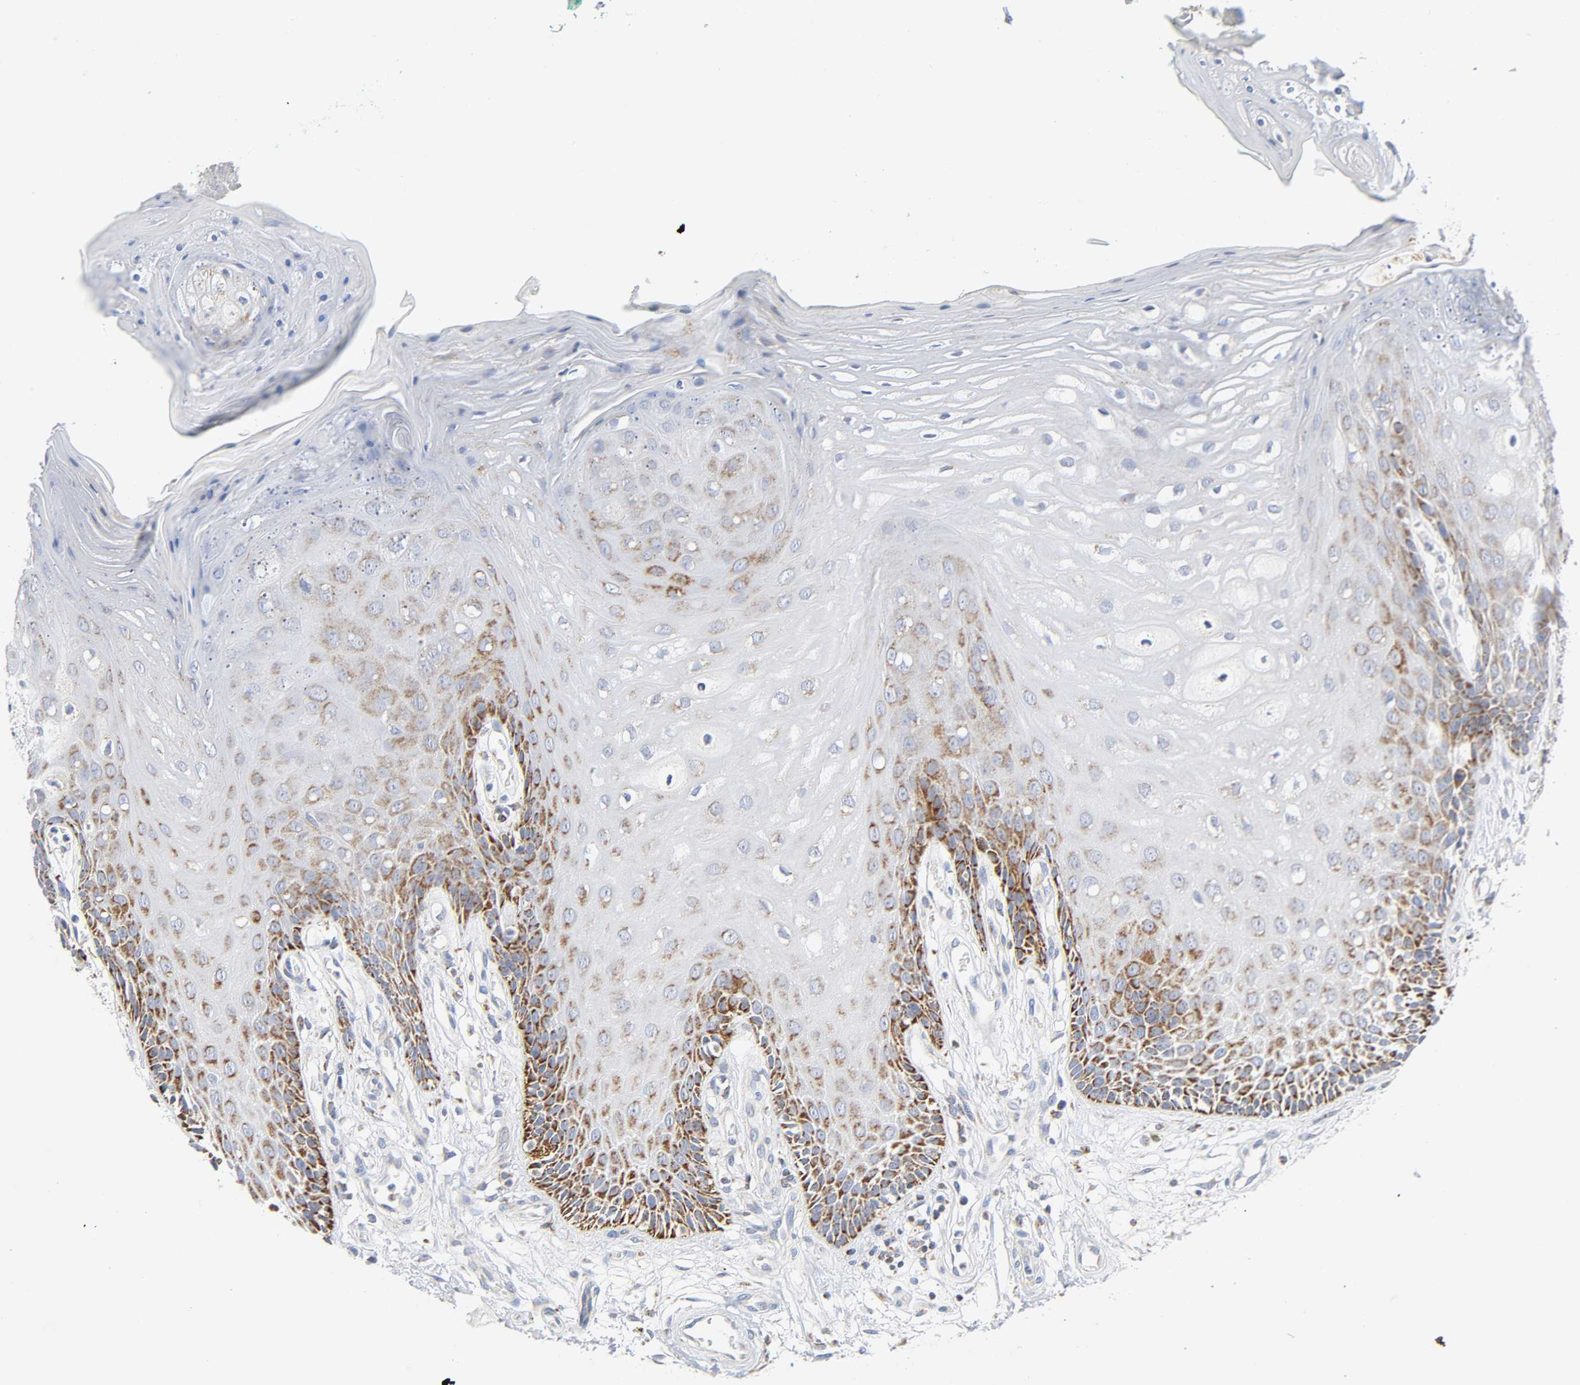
{"staining": {"intensity": "strong", "quantity": "25%-75%", "location": "cytoplasmic/membranous"}, "tissue": "oral mucosa", "cell_type": "Squamous epithelial cells", "image_type": "normal", "snomed": [{"axis": "morphology", "description": "Normal tissue, NOS"}, {"axis": "morphology", "description": "Squamous cell carcinoma, NOS"}, {"axis": "topography", "description": "Skeletal muscle"}, {"axis": "topography", "description": "Oral tissue"}, {"axis": "topography", "description": "Head-Neck"}], "caption": "DAB (3,3'-diaminobenzidine) immunohistochemical staining of unremarkable oral mucosa exhibits strong cytoplasmic/membranous protein staining in approximately 25%-75% of squamous epithelial cells. Ihc stains the protein in brown and the nuclei are stained blue.", "gene": "BAK1", "patient": {"sex": "female", "age": 84}}